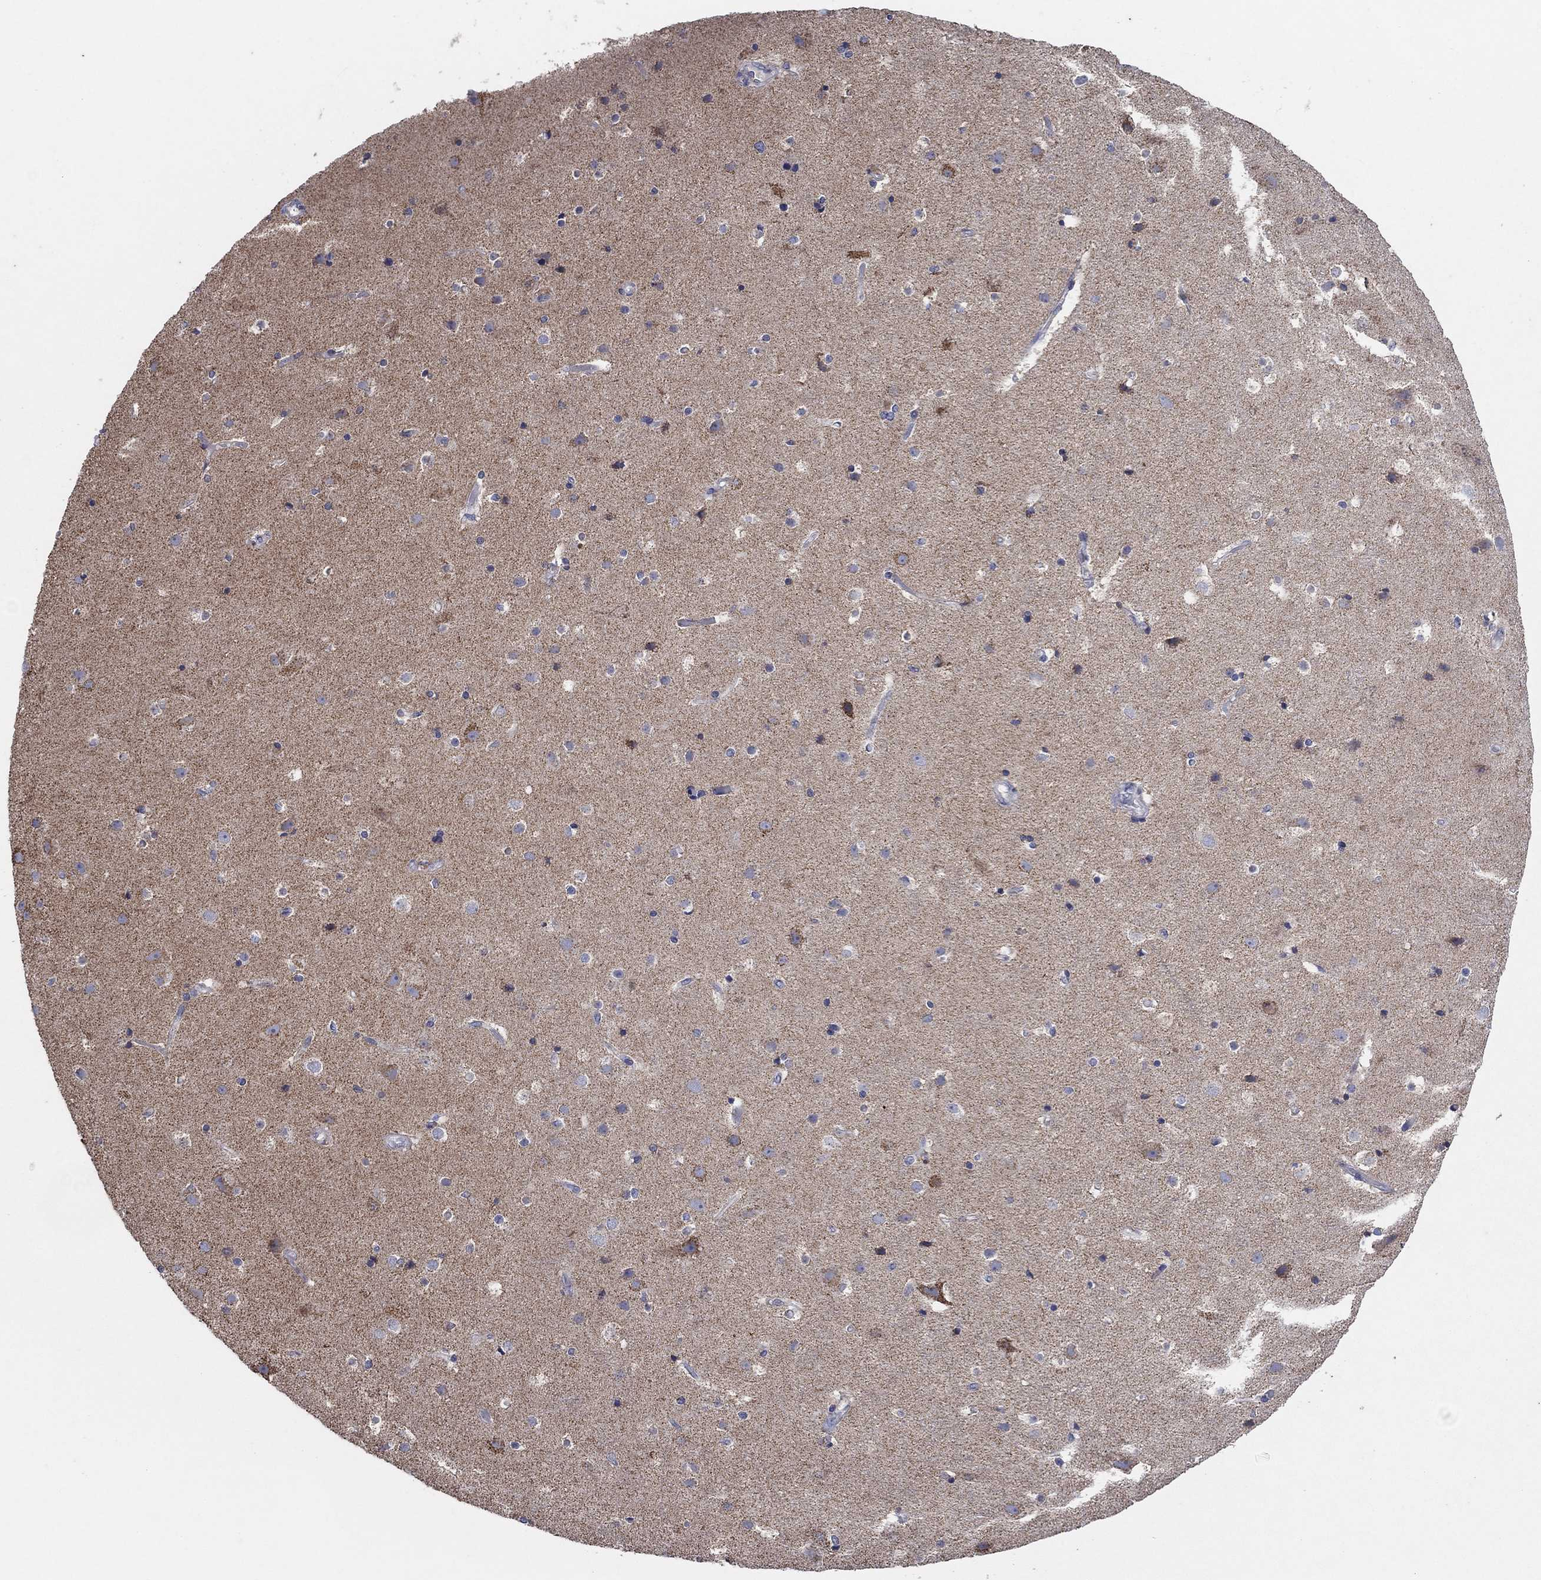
{"staining": {"intensity": "negative", "quantity": "none", "location": "none"}, "tissue": "cerebral cortex", "cell_type": "Endothelial cells", "image_type": "normal", "snomed": [{"axis": "morphology", "description": "Normal tissue, NOS"}, {"axis": "topography", "description": "Cerebral cortex"}], "caption": "The photomicrograph shows no significant expression in endothelial cells of cerebral cortex.", "gene": "C9orf85", "patient": {"sex": "female", "age": 52}}